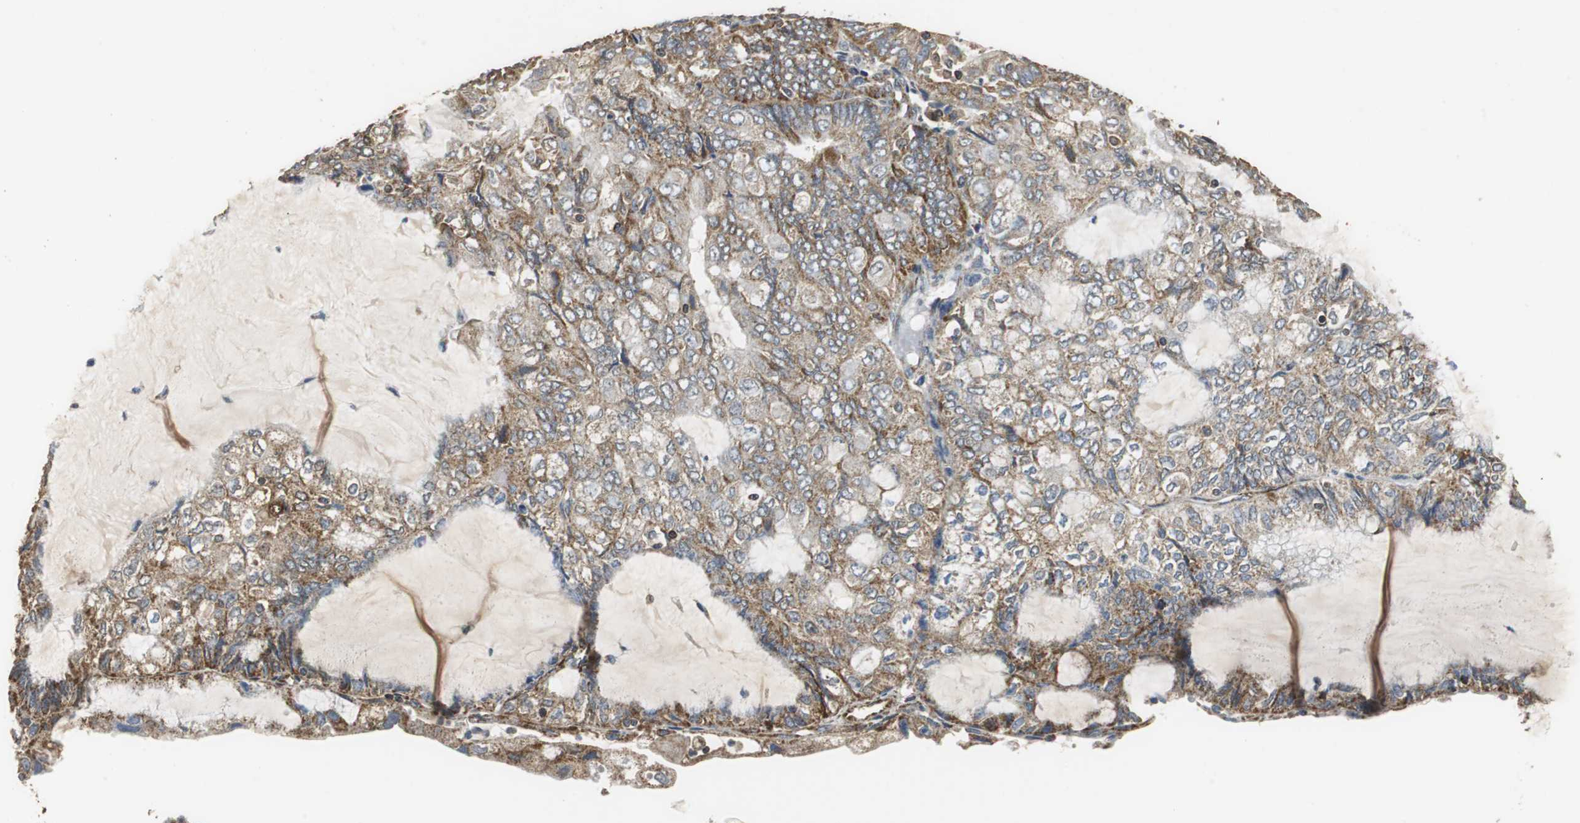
{"staining": {"intensity": "moderate", "quantity": "25%-75%", "location": "cytoplasmic/membranous"}, "tissue": "endometrial cancer", "cell_type": "Tumor cells", "image_type": "cancer", "snomed": [{"axis": "morphology", "description": "Adenocarcinoma, NOS"}, {"axis": "topography", "description": "Endometrium"}], "caption": "Moderate cytoplasmic/membranous expression for a protein is present in about 25%-75% of tumor cells of endometrial cancer (adenocarcinoma) using immunohistochemistry (IHC).", "gene": "NNT", "patient": {"sex": "female", "age": 81}}